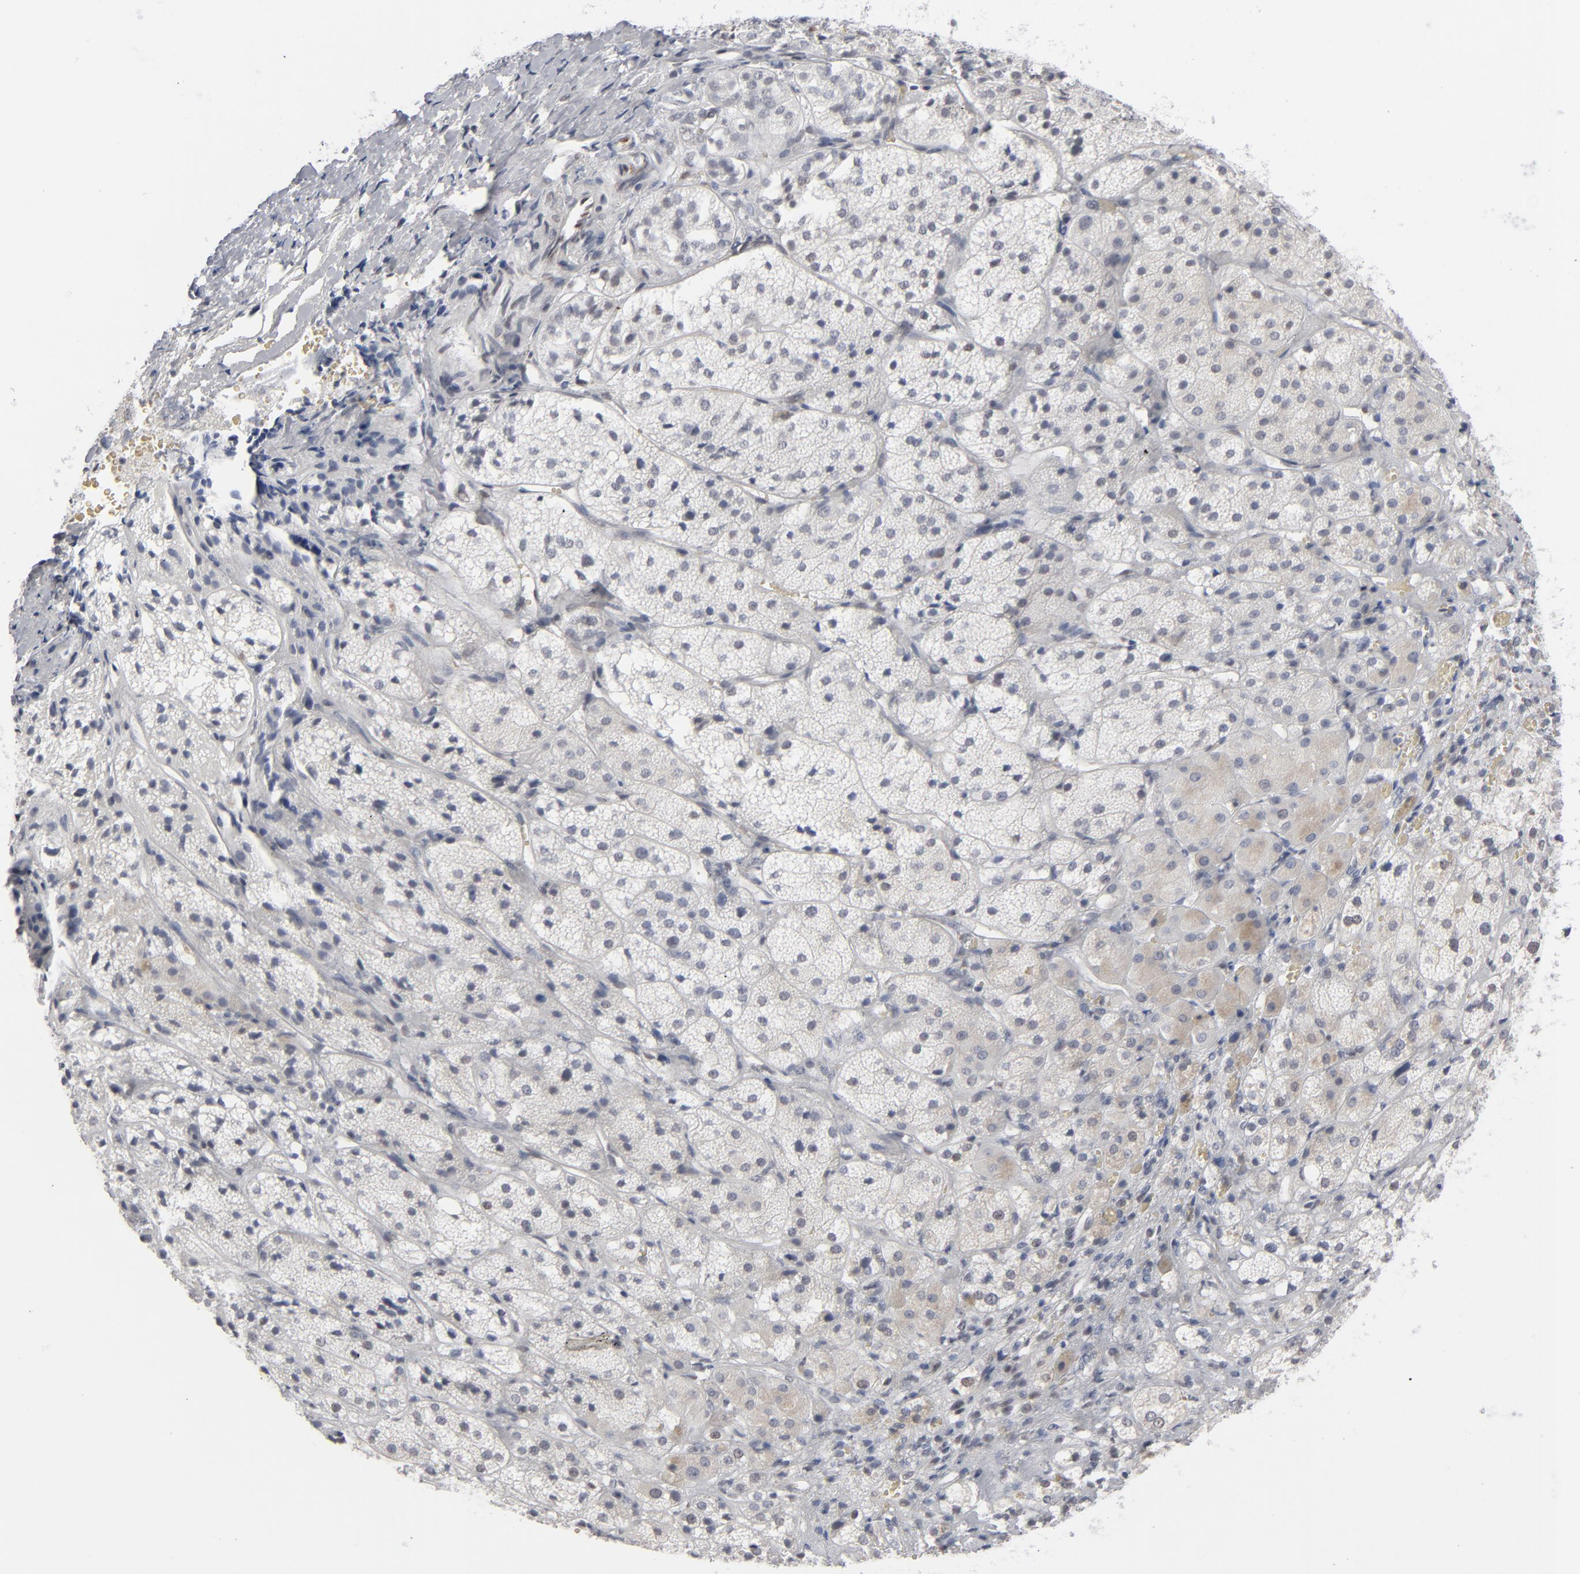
{"staining": {"intensity": "negative", "quantity": "none", "location": "none"}, "tissue": "adrenal gland", "cell_type": "Glandular cells", "image_type": "normal", "snomed": [{"axis": "morphology", "description": "Normal tissue, NOS"}, {"axis": "topography", "description": "Adrenal gland"}], "caption": "Glandular cells show no significant staining in benign adrenal gland. The staining was performed using DAB to visualize the protein expression in brown, while the nuclei were stained in blue with hematoxylin (Magnification: 20x).", "gene": "IRF9", "patient": {"sex": "female", "age": 71}}